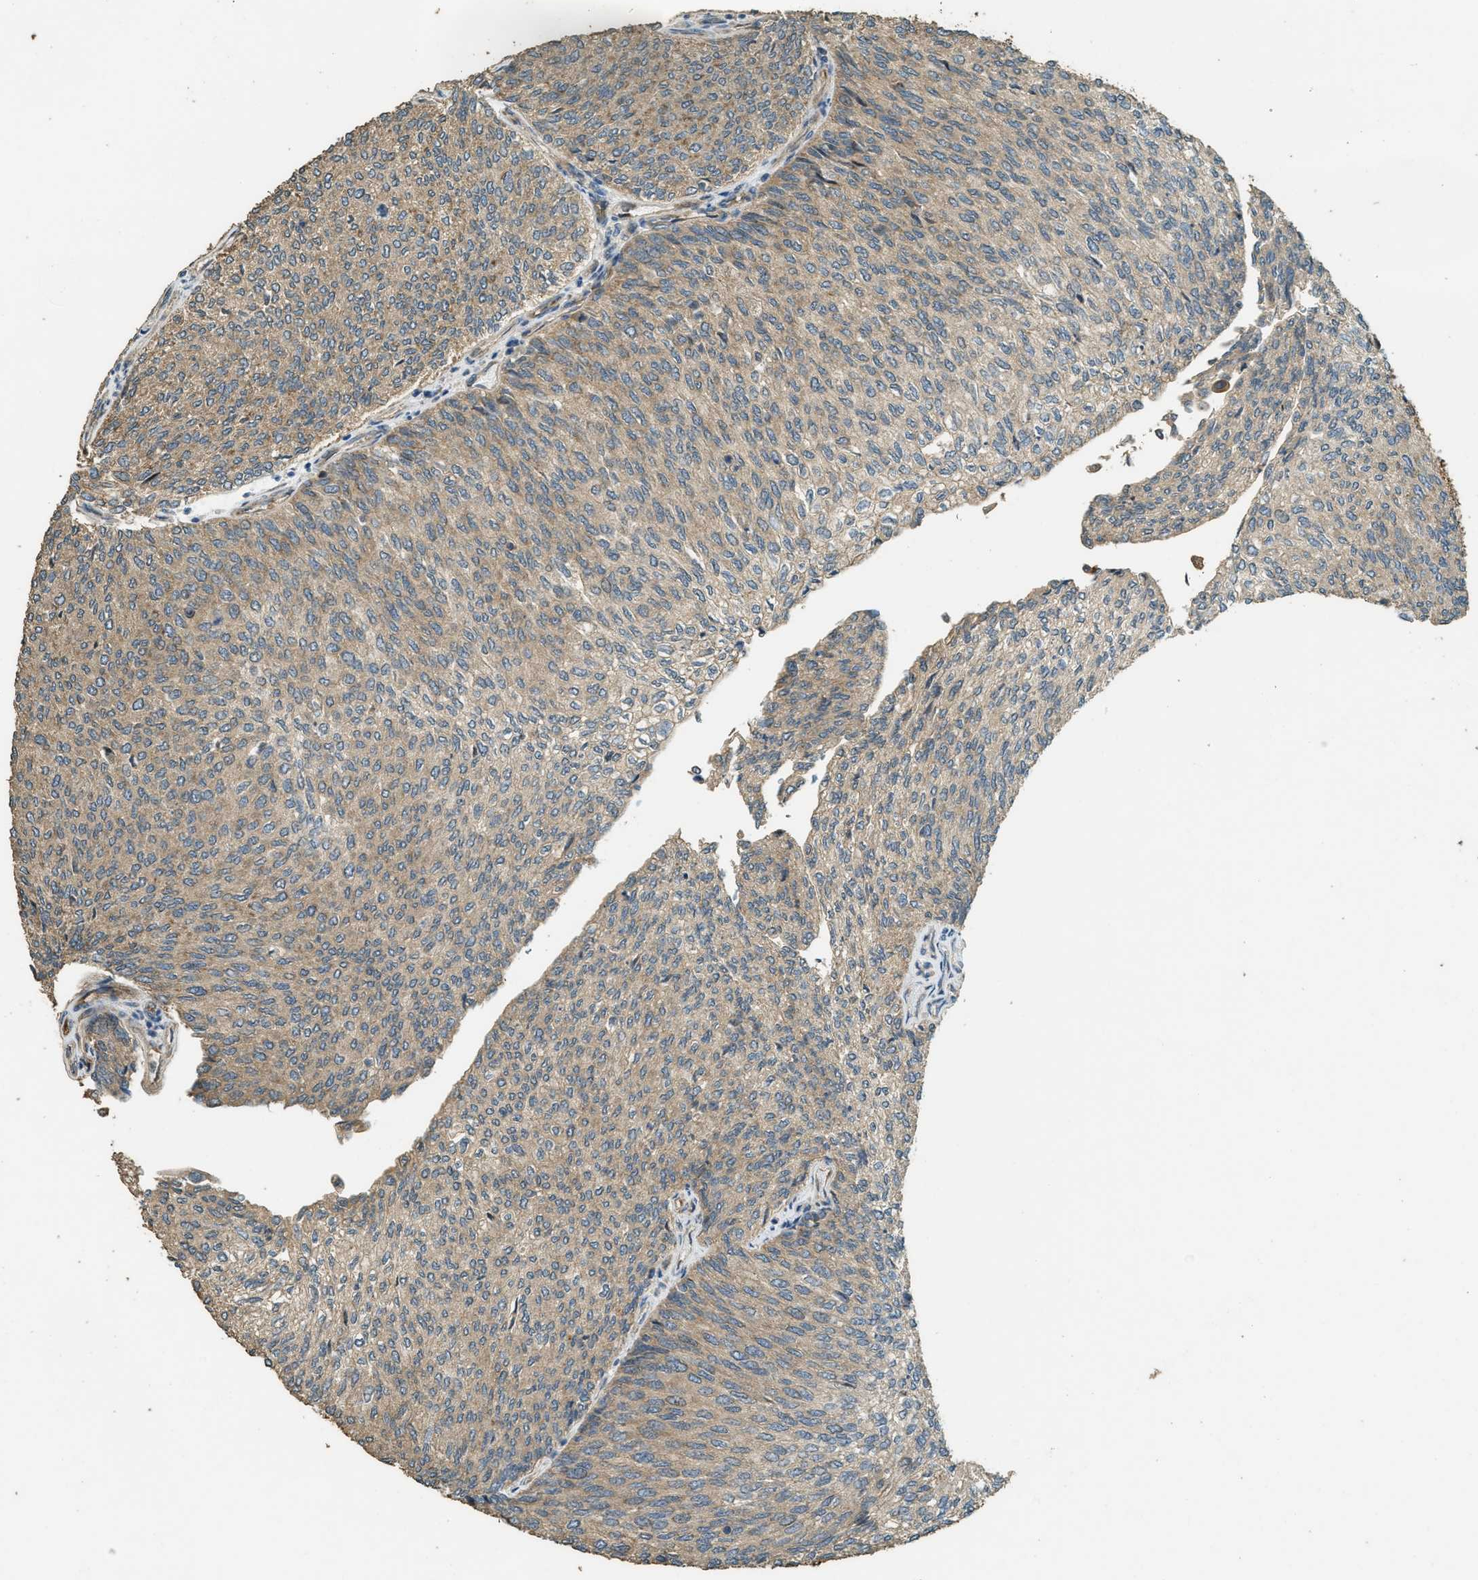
{"staining": {"intensity": "weak", "quantity": ">75%", "location": "cytoplasmic/membranous"}, "tissue": "urothelial cancer", "cell_type": "Tumor cells", "image_type": "cancer", "snomed": [{"axis": "morphology", "description": "Urothelial carcinoma, Low grade"}, {"axis": "topography", "description": "Urinary bladder"}], "caption": "Immunohistochemistry (DAB) staining of human urothelial cancer demonstrates weak cytoplasmic/membranous protein staining in about >75% of tumor cells.", "gene": "MARS1", "patient": {"sex": "female", "age": 79}}